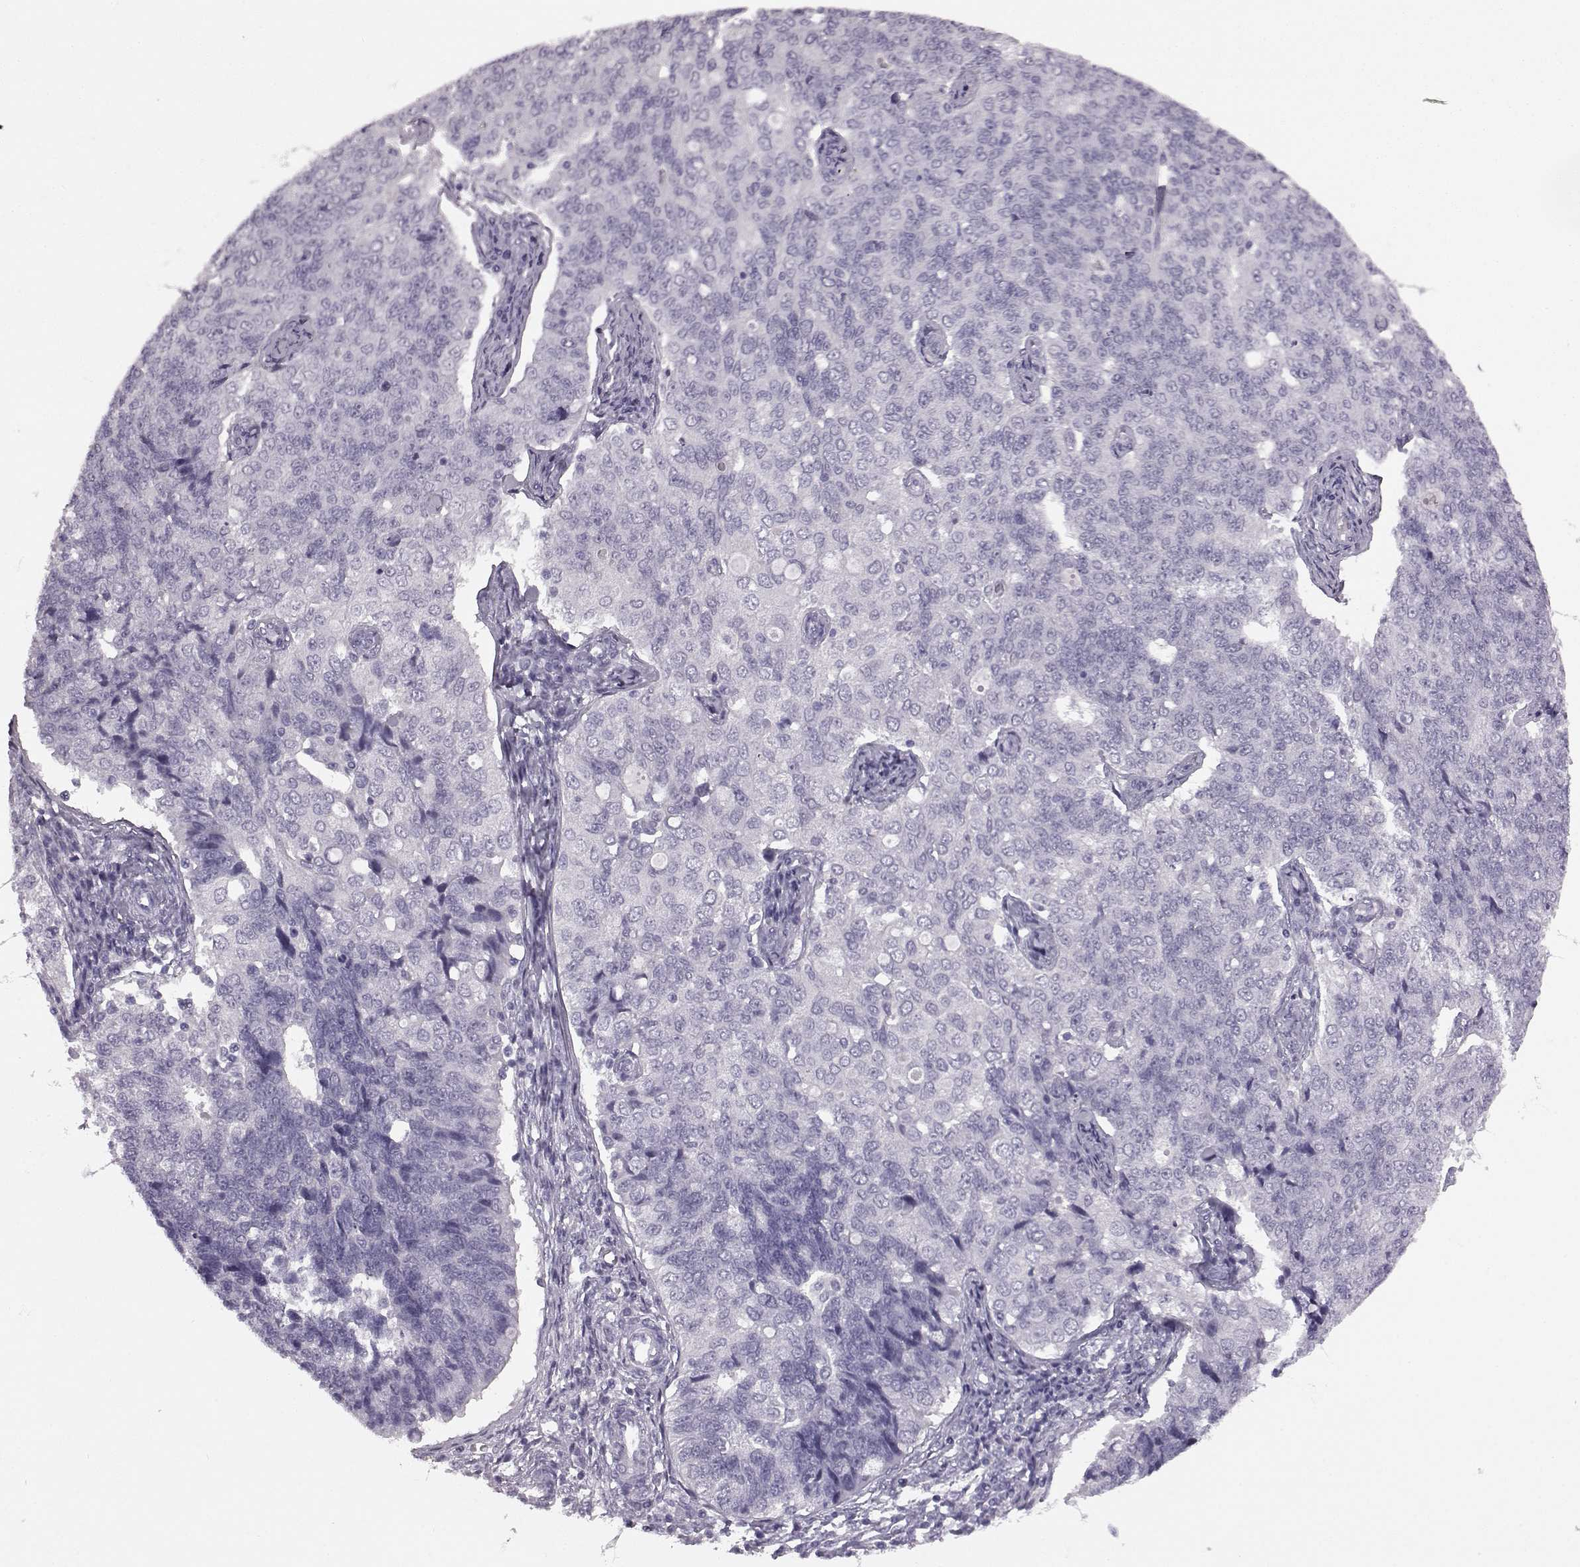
{"staining": {"intensity": "negative", "quantity": "none", "location": "none"}, "tissue": "endometrial cancer", "cell_type": "Tumor cells", "image_type": "cancer", "snomed": [{"axis": "morphology", "description": "Adenocarcinoma, NOS"}, {"axis": "topography", "description": "Endometrium"}], "caption": "High magnification brightfield microscopy of adenocarcinoma (endometrial) stained with DAB (3,3'-diaminobenzidine) (brown) and counterstained with hematoxylin (blue): tumor cells show no significant expression. Nuclei are stained in blue.", "gene": "AIPL1", "patient": {"sex": "female", "age": 43}}